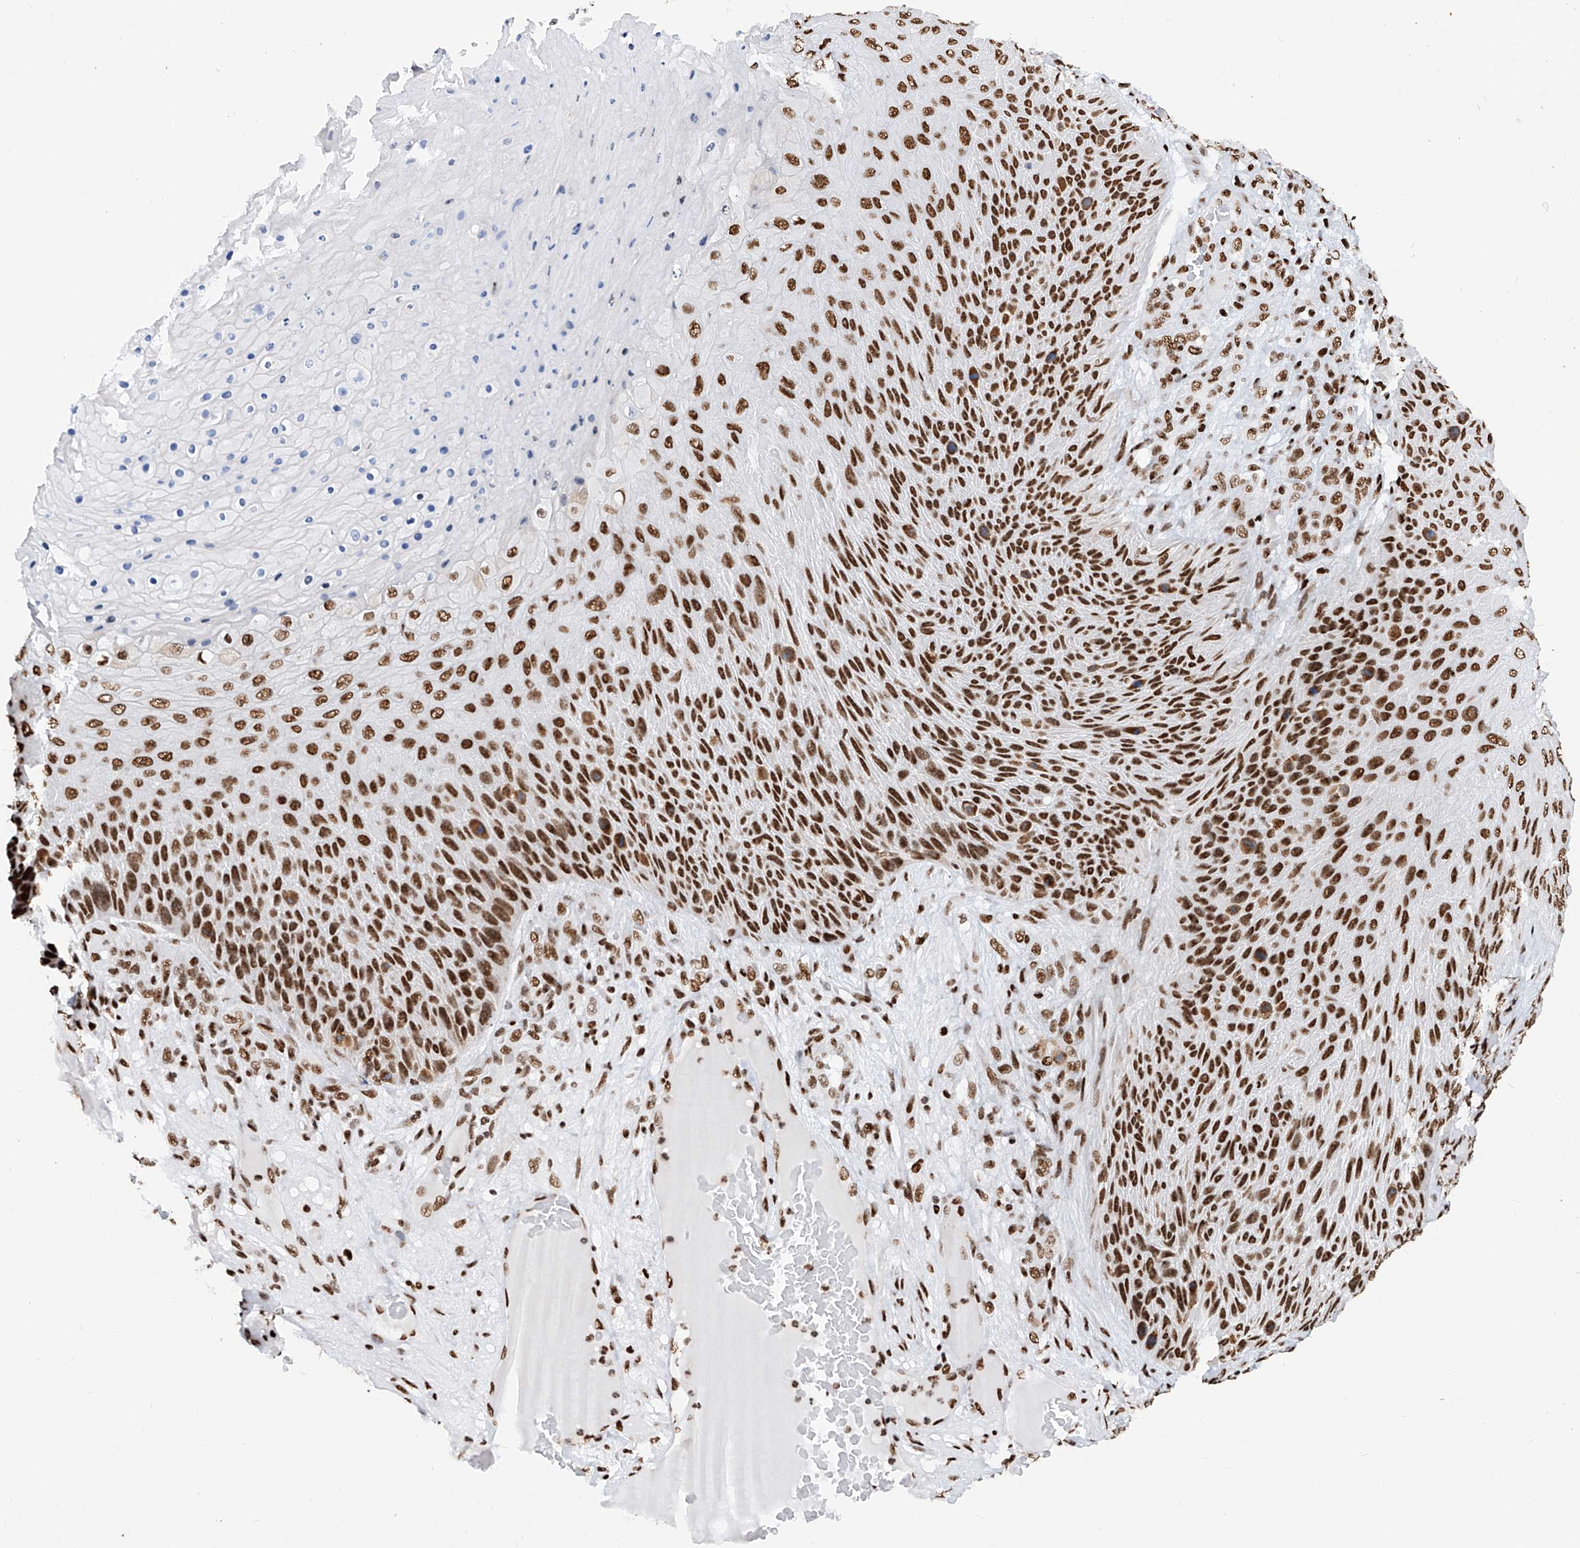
{"staining": {"intensity": "strong", "quantity": ">75%", "location": "nuclear"}, "tissue": "skin cancer", "cell_type": "Tumor cells", "image_type": "cancer", "snomed": [{"axis": "morphology", "description": "Squamous cell carcinoma, NOS"}, {"axis": "topography", "description": "Skin"}], "caption": "Skin cancer (squamous cell carcinoma) stained for a protein shows strong nuclear positivity in tumor cells.", "gene": "SRSF6", "patient": {"sex": "female", "age": 88}}